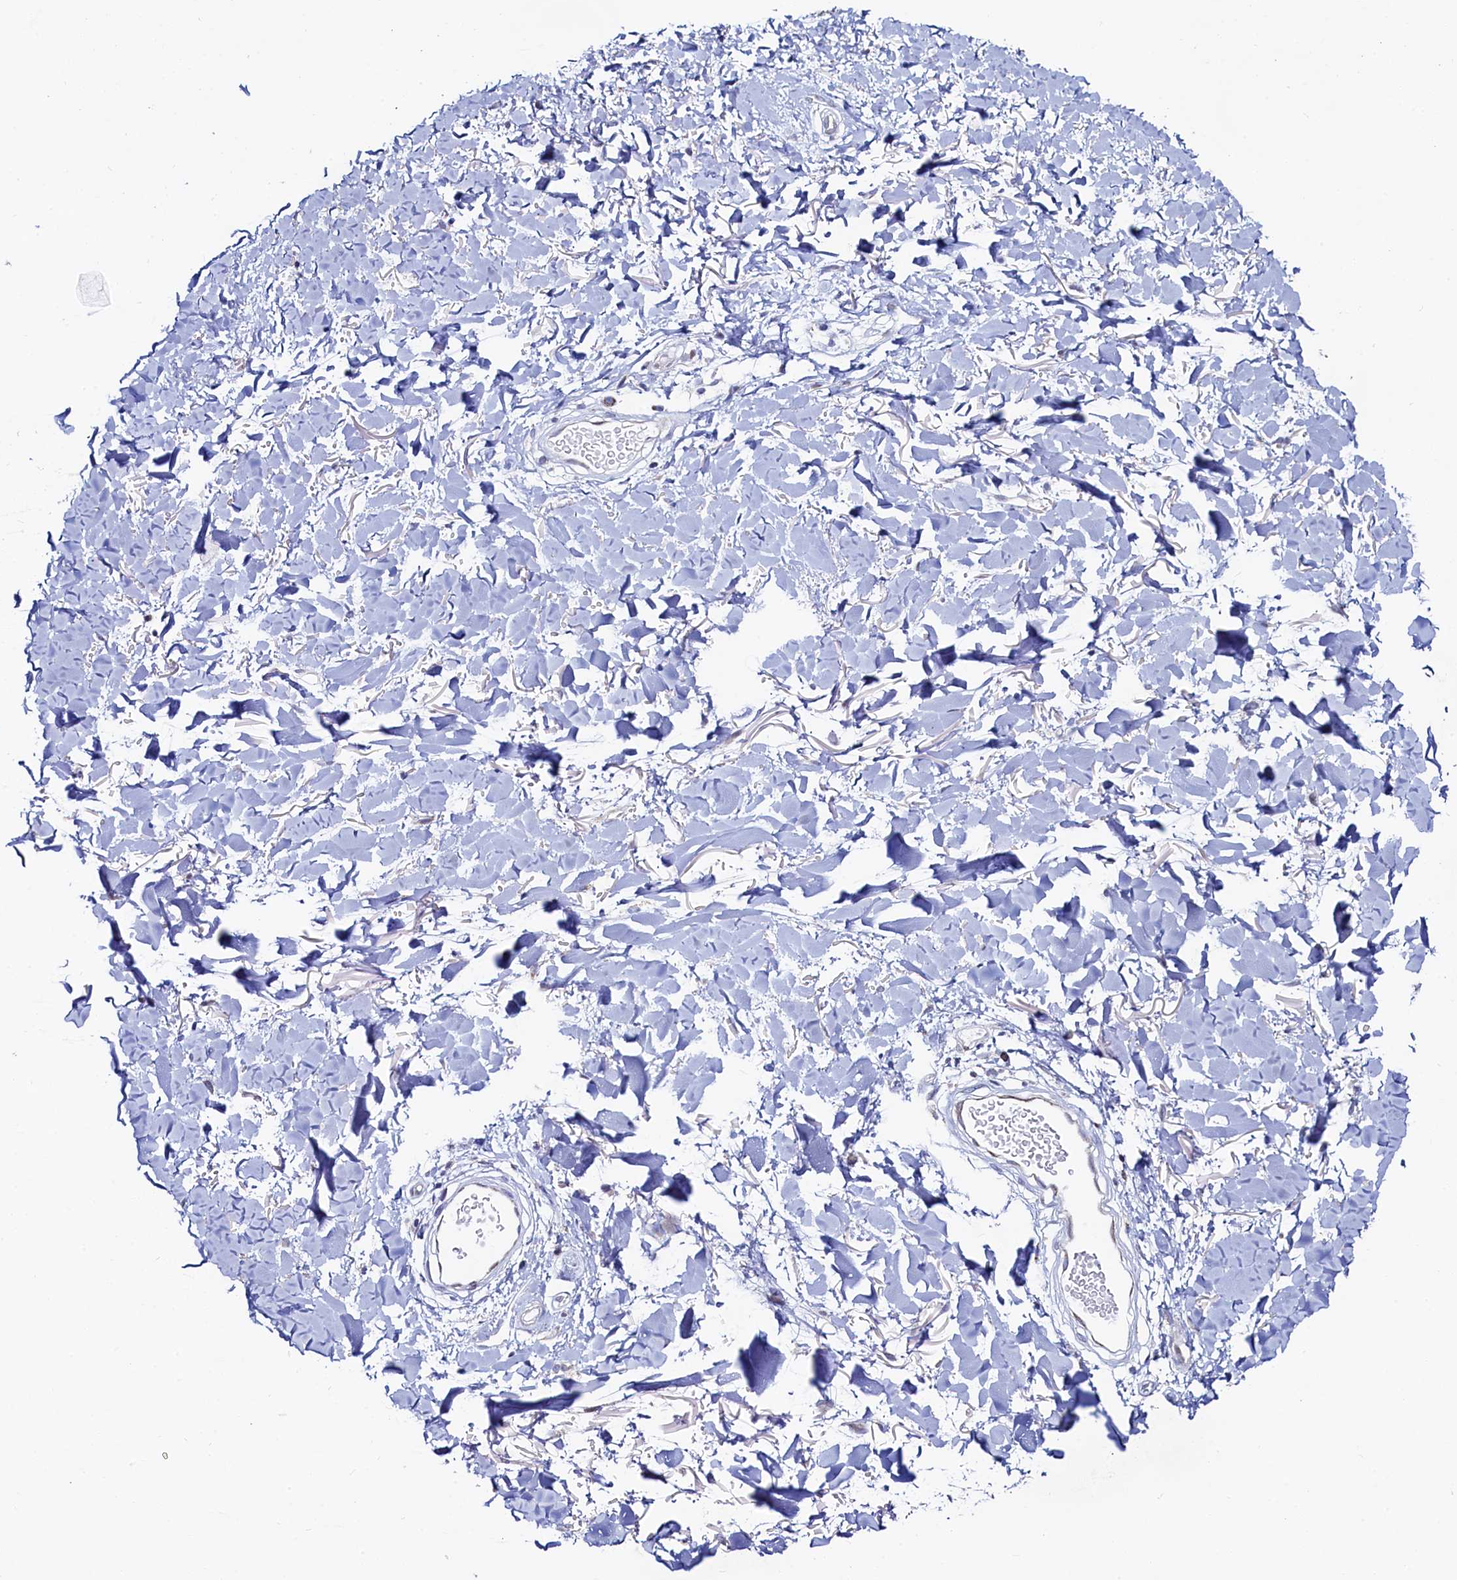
{"staining": {"intensity": "moderate", "quantity": "25%-75%", "location": "cytoplasmic/membranous"}, "tissue": "skin", "cell_type": "Fibroblasts", "image_type": "normal", "snomed": [{"axis": "morphology", "description": "Normal tissue, NOS"}, {"axis": "topography", "description": "Skin"}], "caption": "A brown stain labels moderate cytoplasmic/membranous staining of a protein in fibroblasts of unremarkable human skin.", "gene": "HDGFL3", "patient": {"sex": "female", "age": 58}}